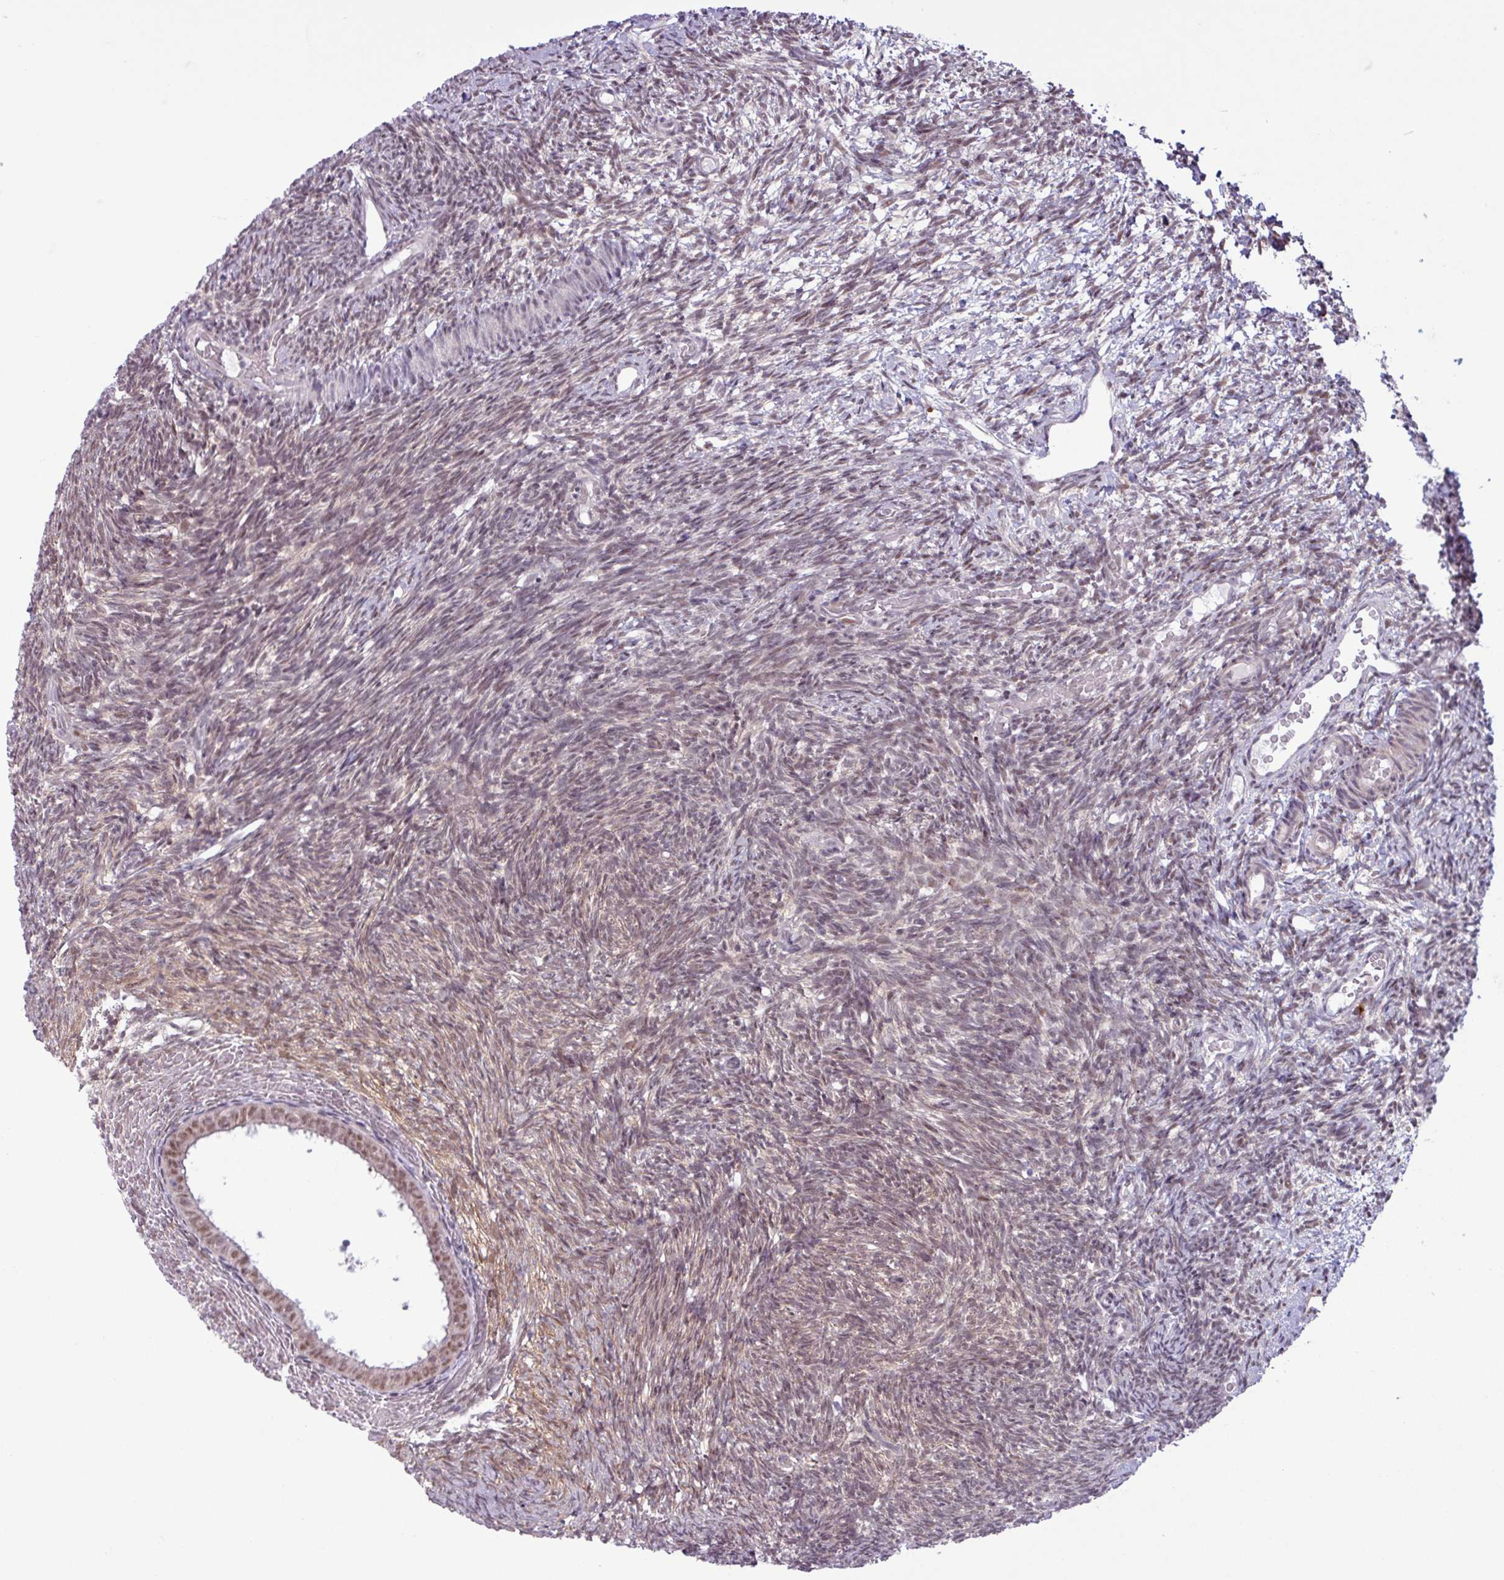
{"staining": {"intensity": "moderate", "quantity": ">75%", "location": "nuclear"}, "tissue": "ovary", "cell_type": "Follicle cells", "image_type": "normal", "snomed": [{"axis": "morphology", "description": "Normal tissue, NOS"}, {"axis": "topography", "description": "Ovary"}], "caption": "A high-resolution histopathology image shows immunohistochemistry (IHC) staining of normal ovary, which displays moderate nuclear staining in approximately >75% of follicle cells.", "gene": "NOTCH2", "patient": {"sex": "female", "age": 39}}